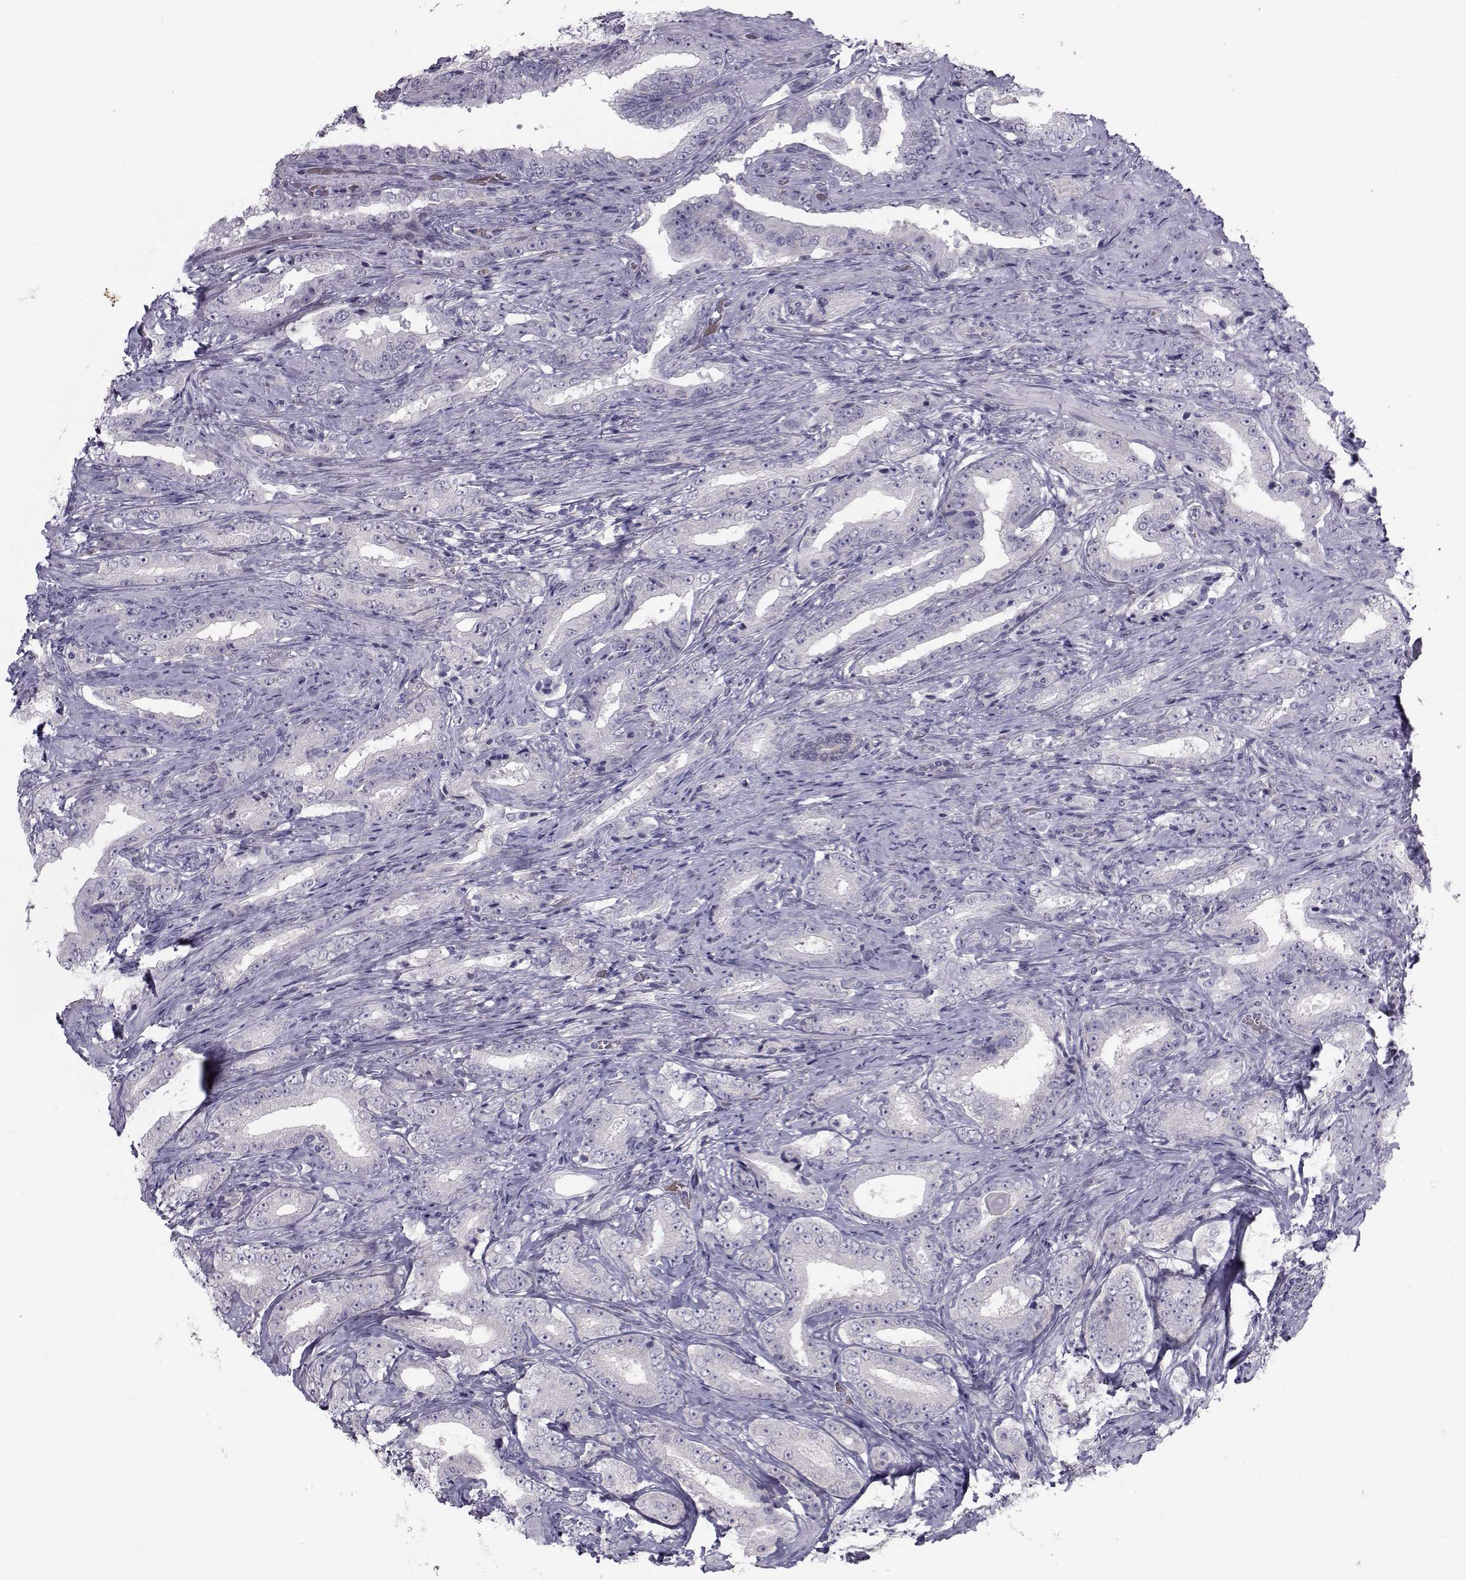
{"staining": {"intensity": "negative", "quantity": "none", "location": "none"}, "tissue": "prostate cancer", "cell_type": "Tumor cells", "image_type": "cancer", "snomed": [{"axis": "morphology", "description": "Adenocarcinoma, Low grade"}, {"axis": "topography", "description": "Prostate and seminal vesicle, NOS"}], "caption": "There is no significant expression in tumor cells of prostate cancer. The staining was performed using DAB to visualize the protein expression in brown, while the nuclei were stained in blue with hematoxylin (Magnification: 20x).", "gene": "GARIN3", "patient": {"sex": "male", "age": 61}}